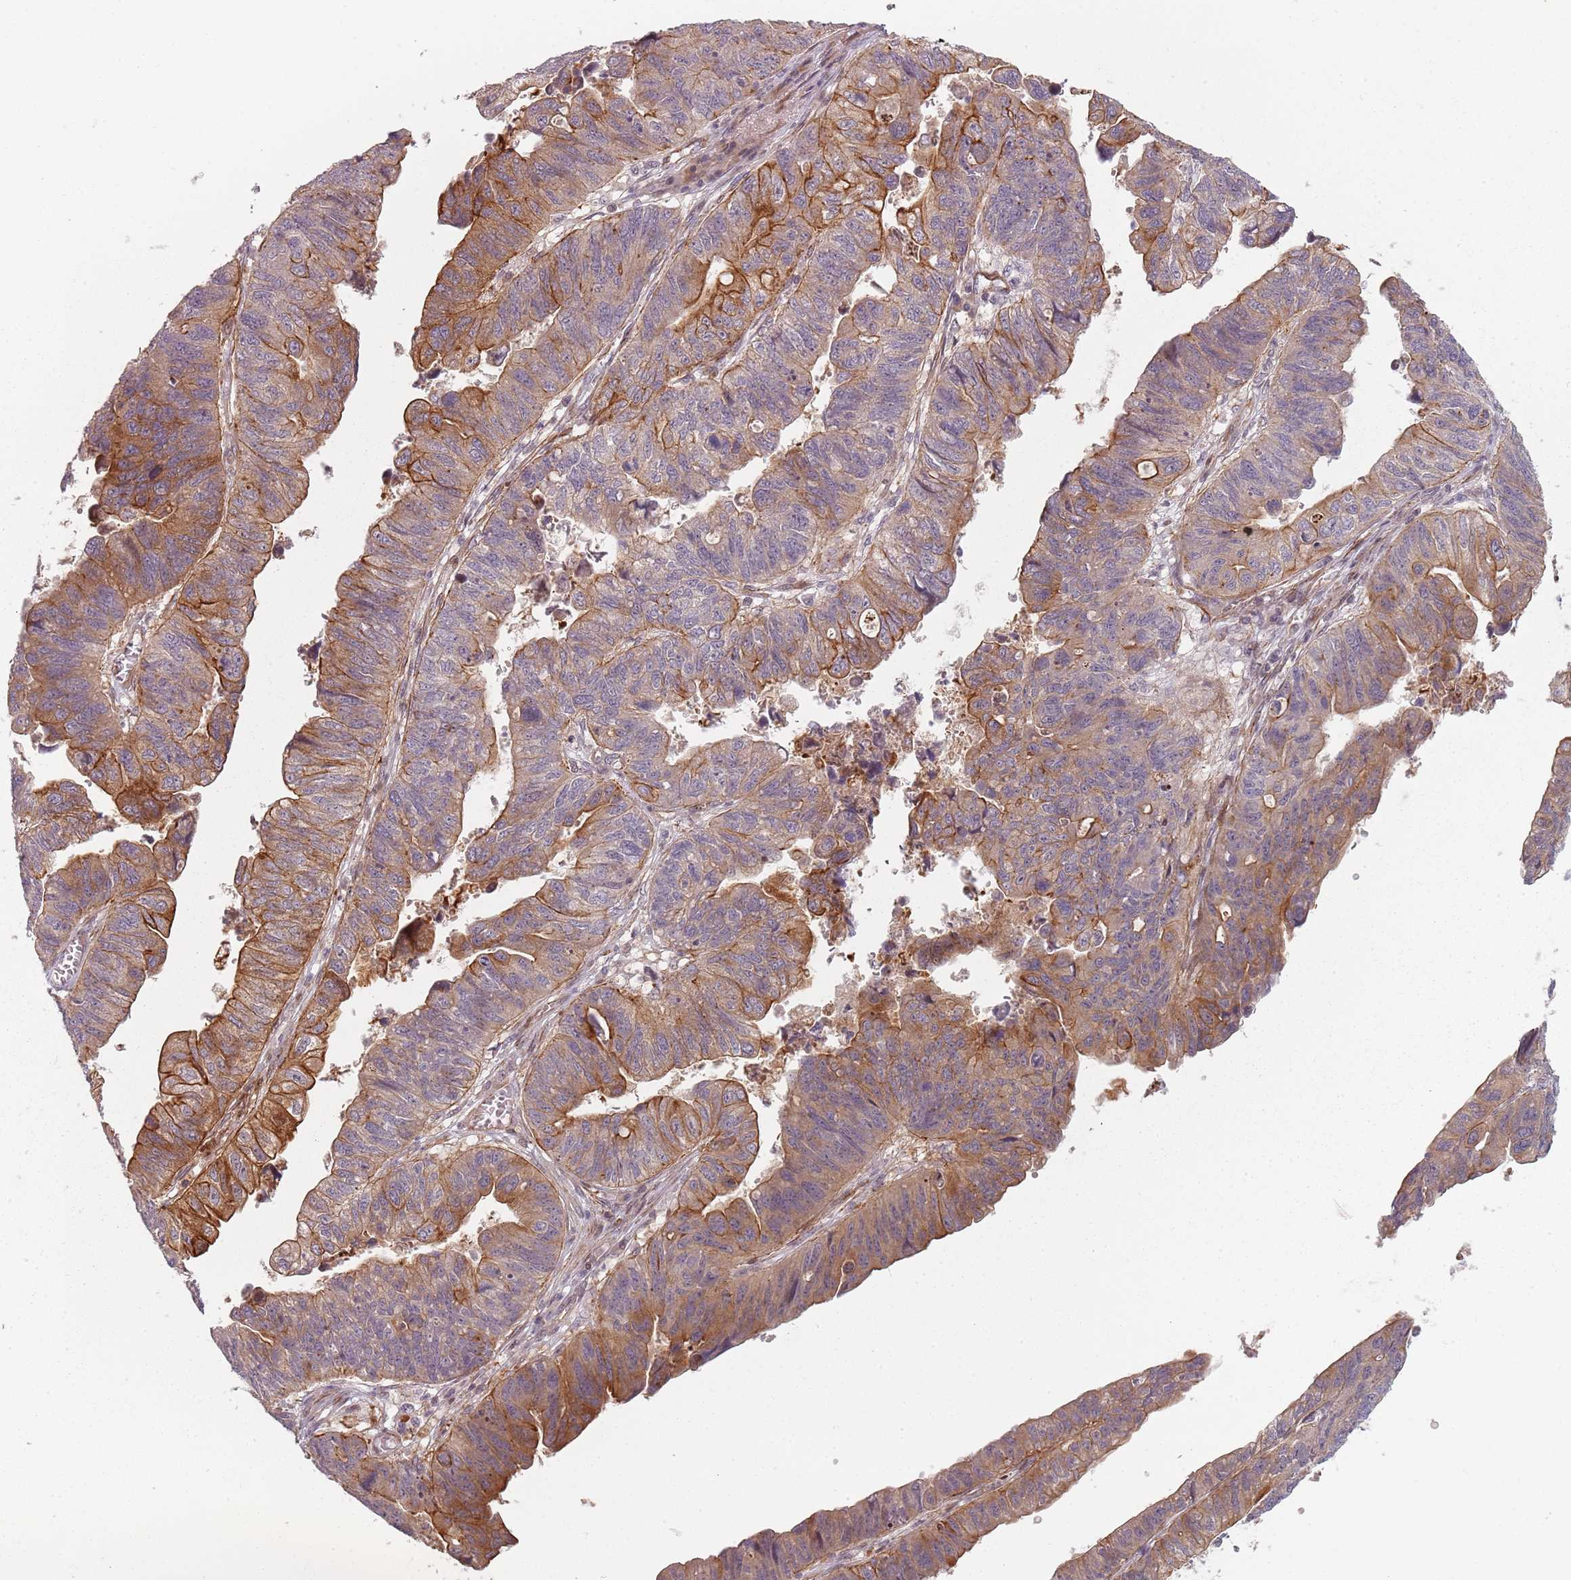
{"staining": {"intensity": "strong", "quantity": "25%-75%", "location": "cytoplasmic/membranous"}, "tissue": "stomach cancer", "cell_type": "Tumor cells", "image_type": "cancer", "snomed": [{"axis": "morphology", "description": "Adenocarcinoma, NOS"}, {"axis": "topography", "description": "Stomach"}], "caption": "Adenocarcinoma (stomach) tissue exhibits strong cytoplasmic/membranous expression in approximately 25%-75% of tumor cells", "gene": "RPS6KA2", "patient": {"sex": "male", "age": 59}}